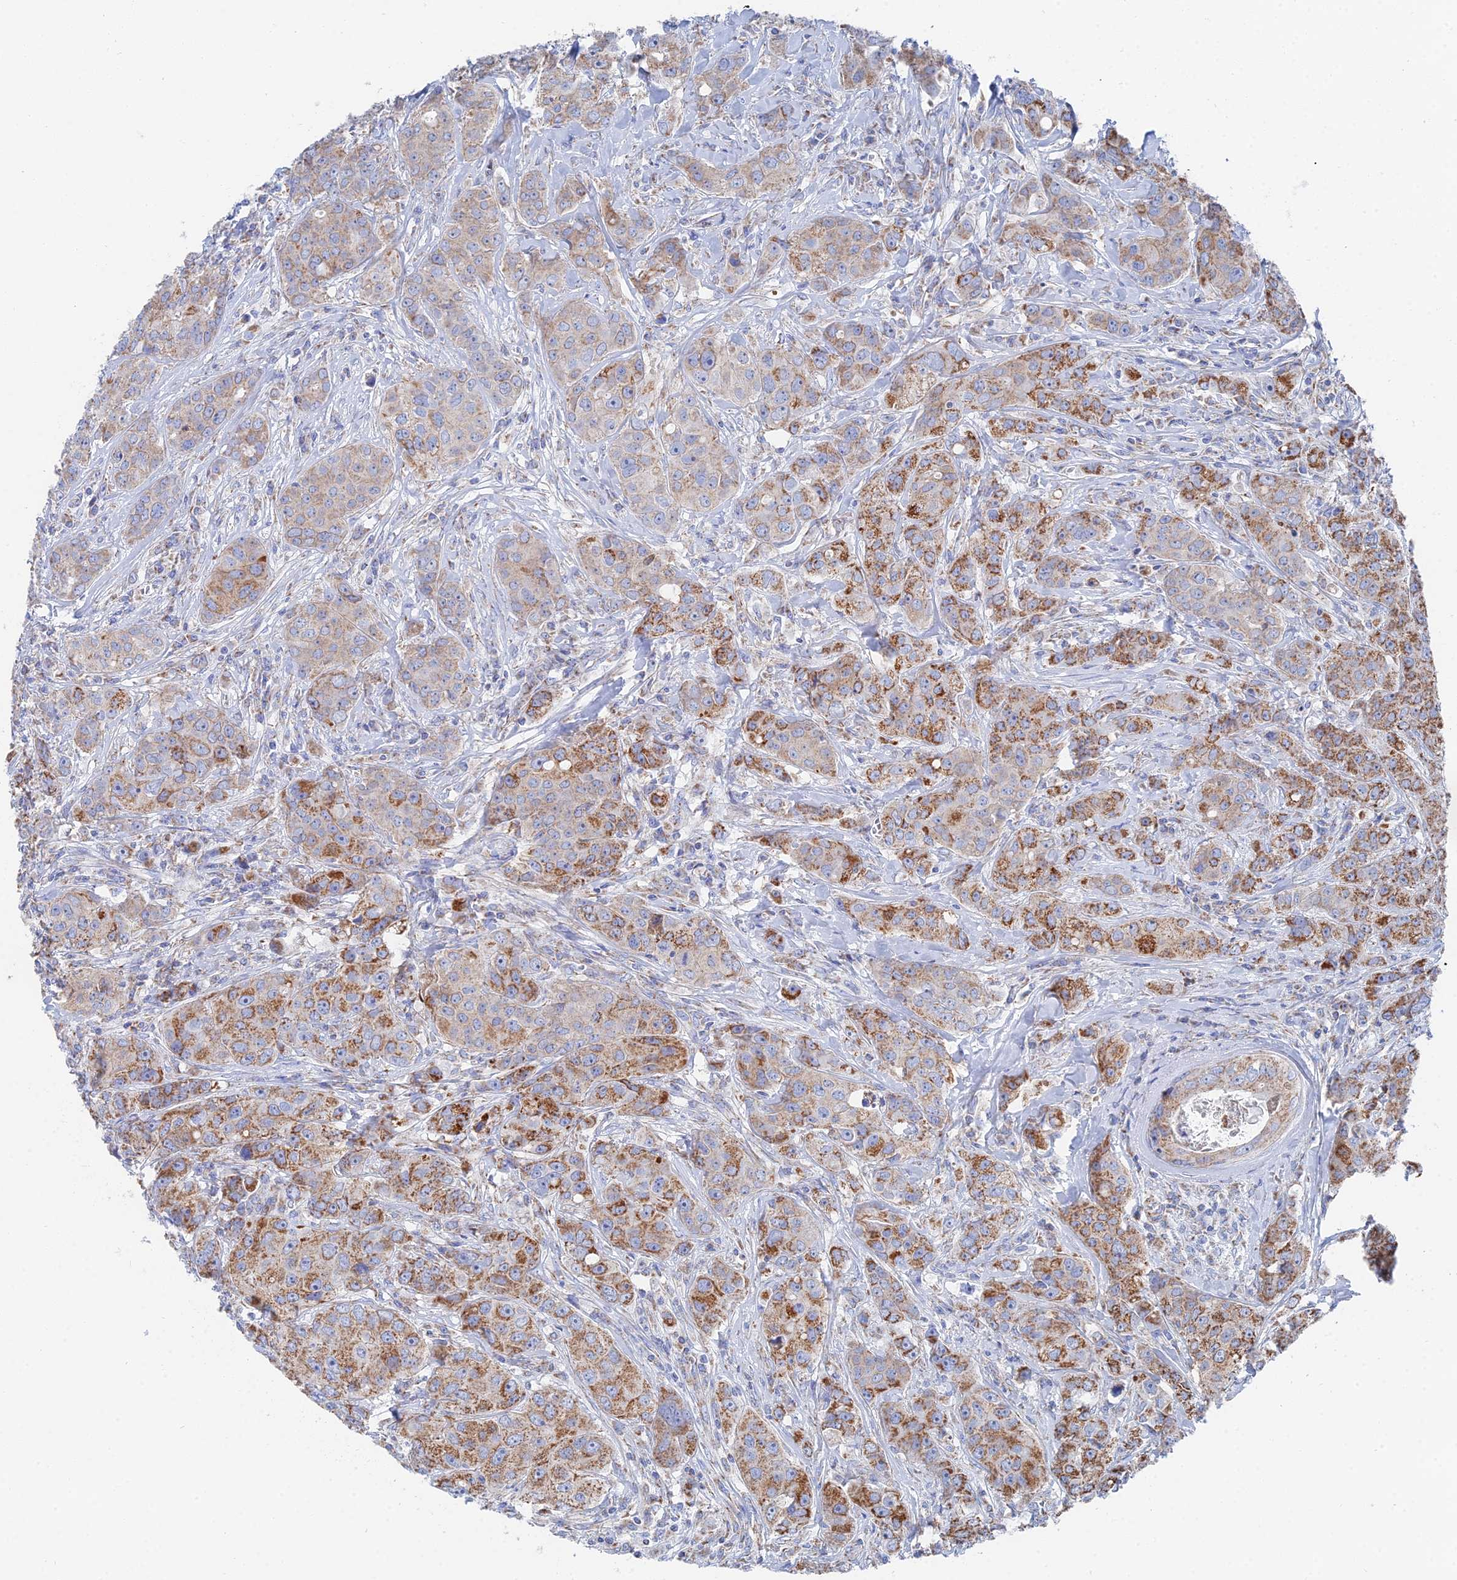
{"staining": {"intensity": "moderate", "quantity": ">75%", "location": "cytoplasmic/membranous"}, "tissue": "breast cancer", "cell_type": "Tumor cells", "image_type": "cancer", "snomed": [{"axis": "morphology", "description": "Duct carcinoma"}, {"axis": "topography", "description": "Breast"}], "caption": "Breast cancer (invasive ductal carcinoma) stained with DAB (3,3'-diaminobenzidine) immunohistochemistry (IHC) reveals medium levels of moderate cytoplasmic/membranous positivity in approximately >75% of tumor cells. Using DAB (3,3'-diaminobenzidine) (brown) and hematoxylin (blue) stains, captured at high magnification using brightfield microscopy.", "gene": "IFT80", "patient": {"sex": "female", "age": 43}}